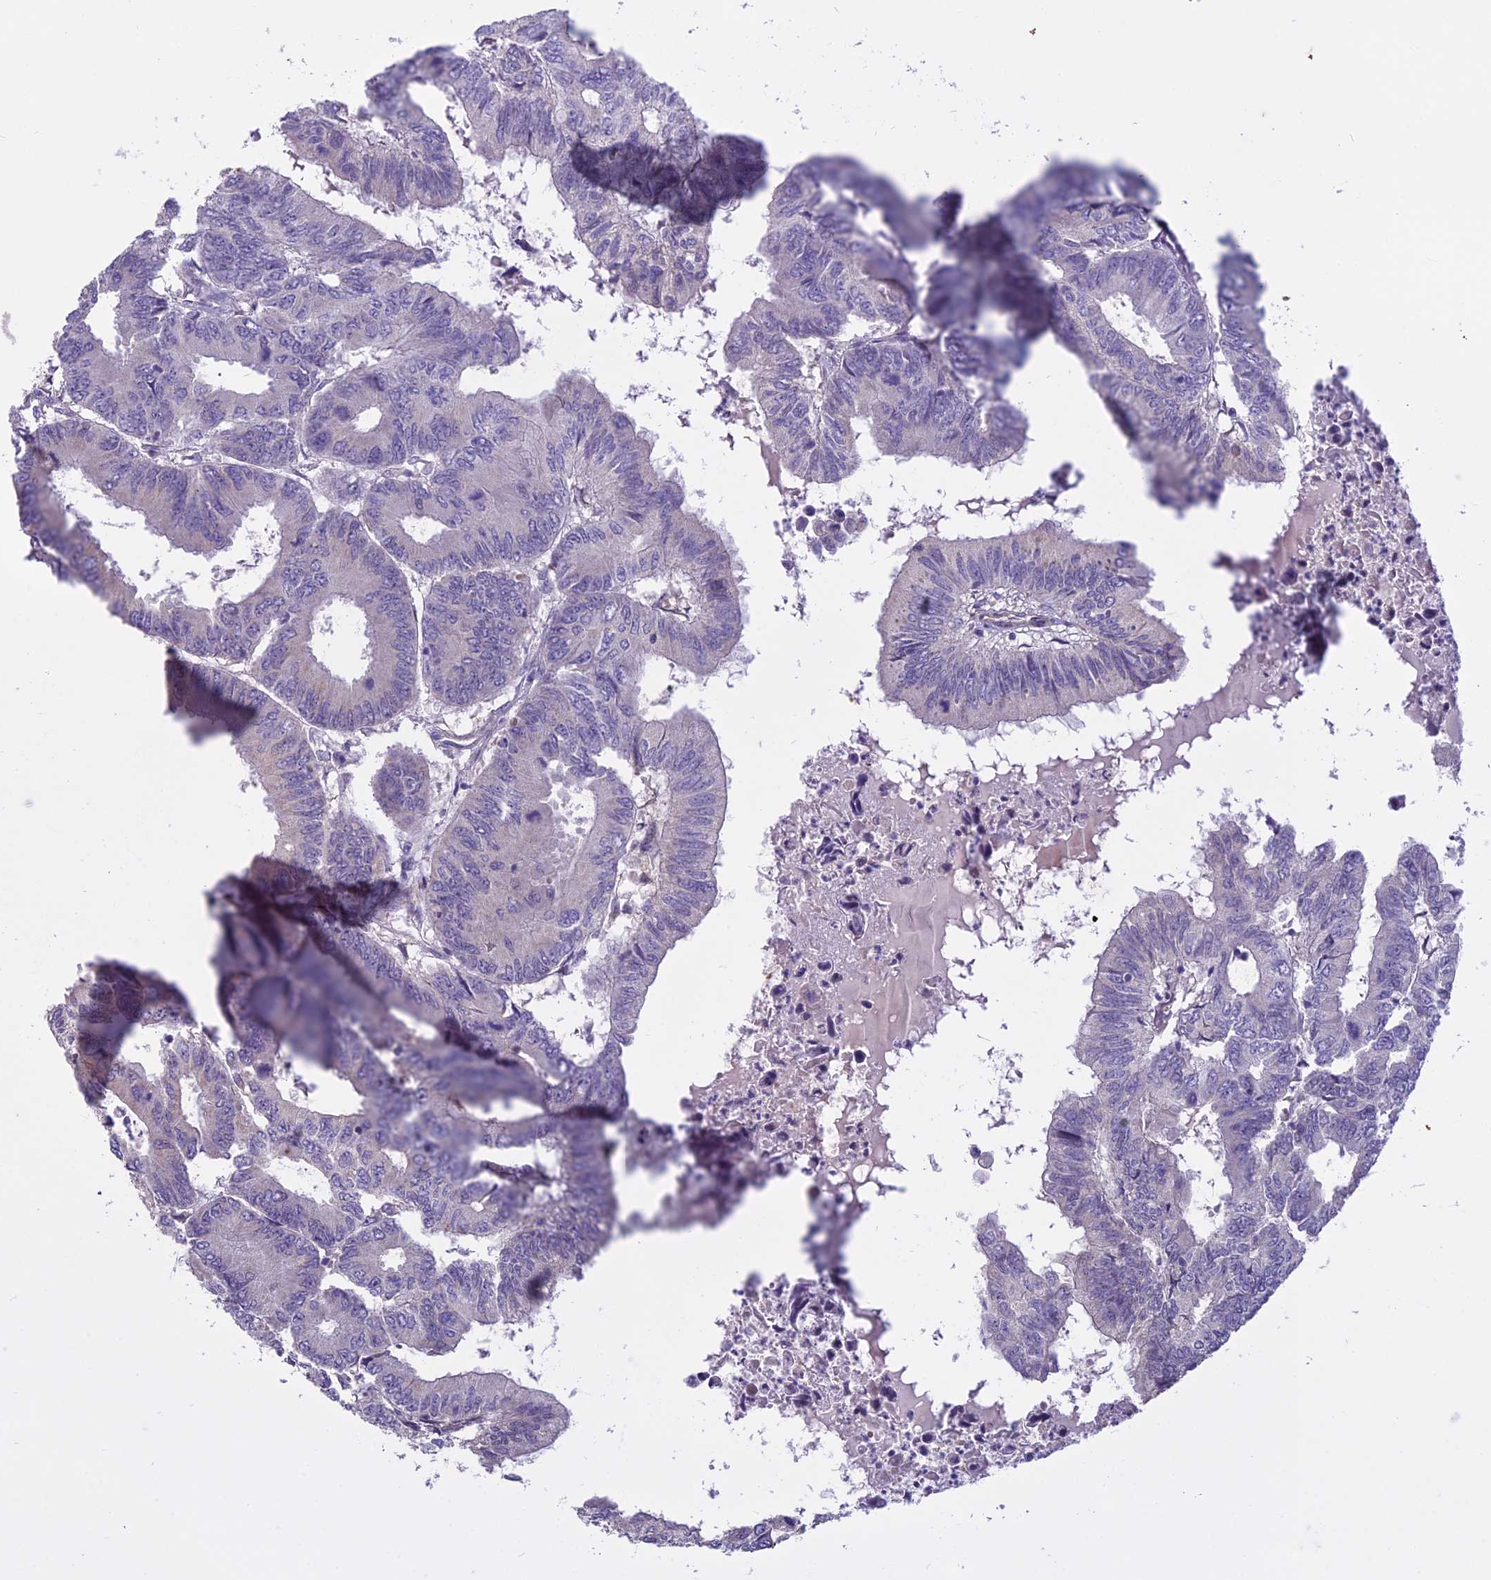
{"staining": {"intensity": "negative", "quantity": "none", "location": "none"}, "tissue": "colorectal cancer", "cell_type": "Tumor cells", "image_type": "cancer", "snomed": [{"axis": "morphology", "description": "Adenocarcinoma, NOS"}, {"axis": "topography", "description": "Colon"}], "caption": "High power microscopy photomicrograph of an IHC histopathology image of colorectal cancer (adenocarcinoma), revealing no significant expression in tumor cells.", "gene": "DUS2", "patient": {"sex": "male", "age": 85}}